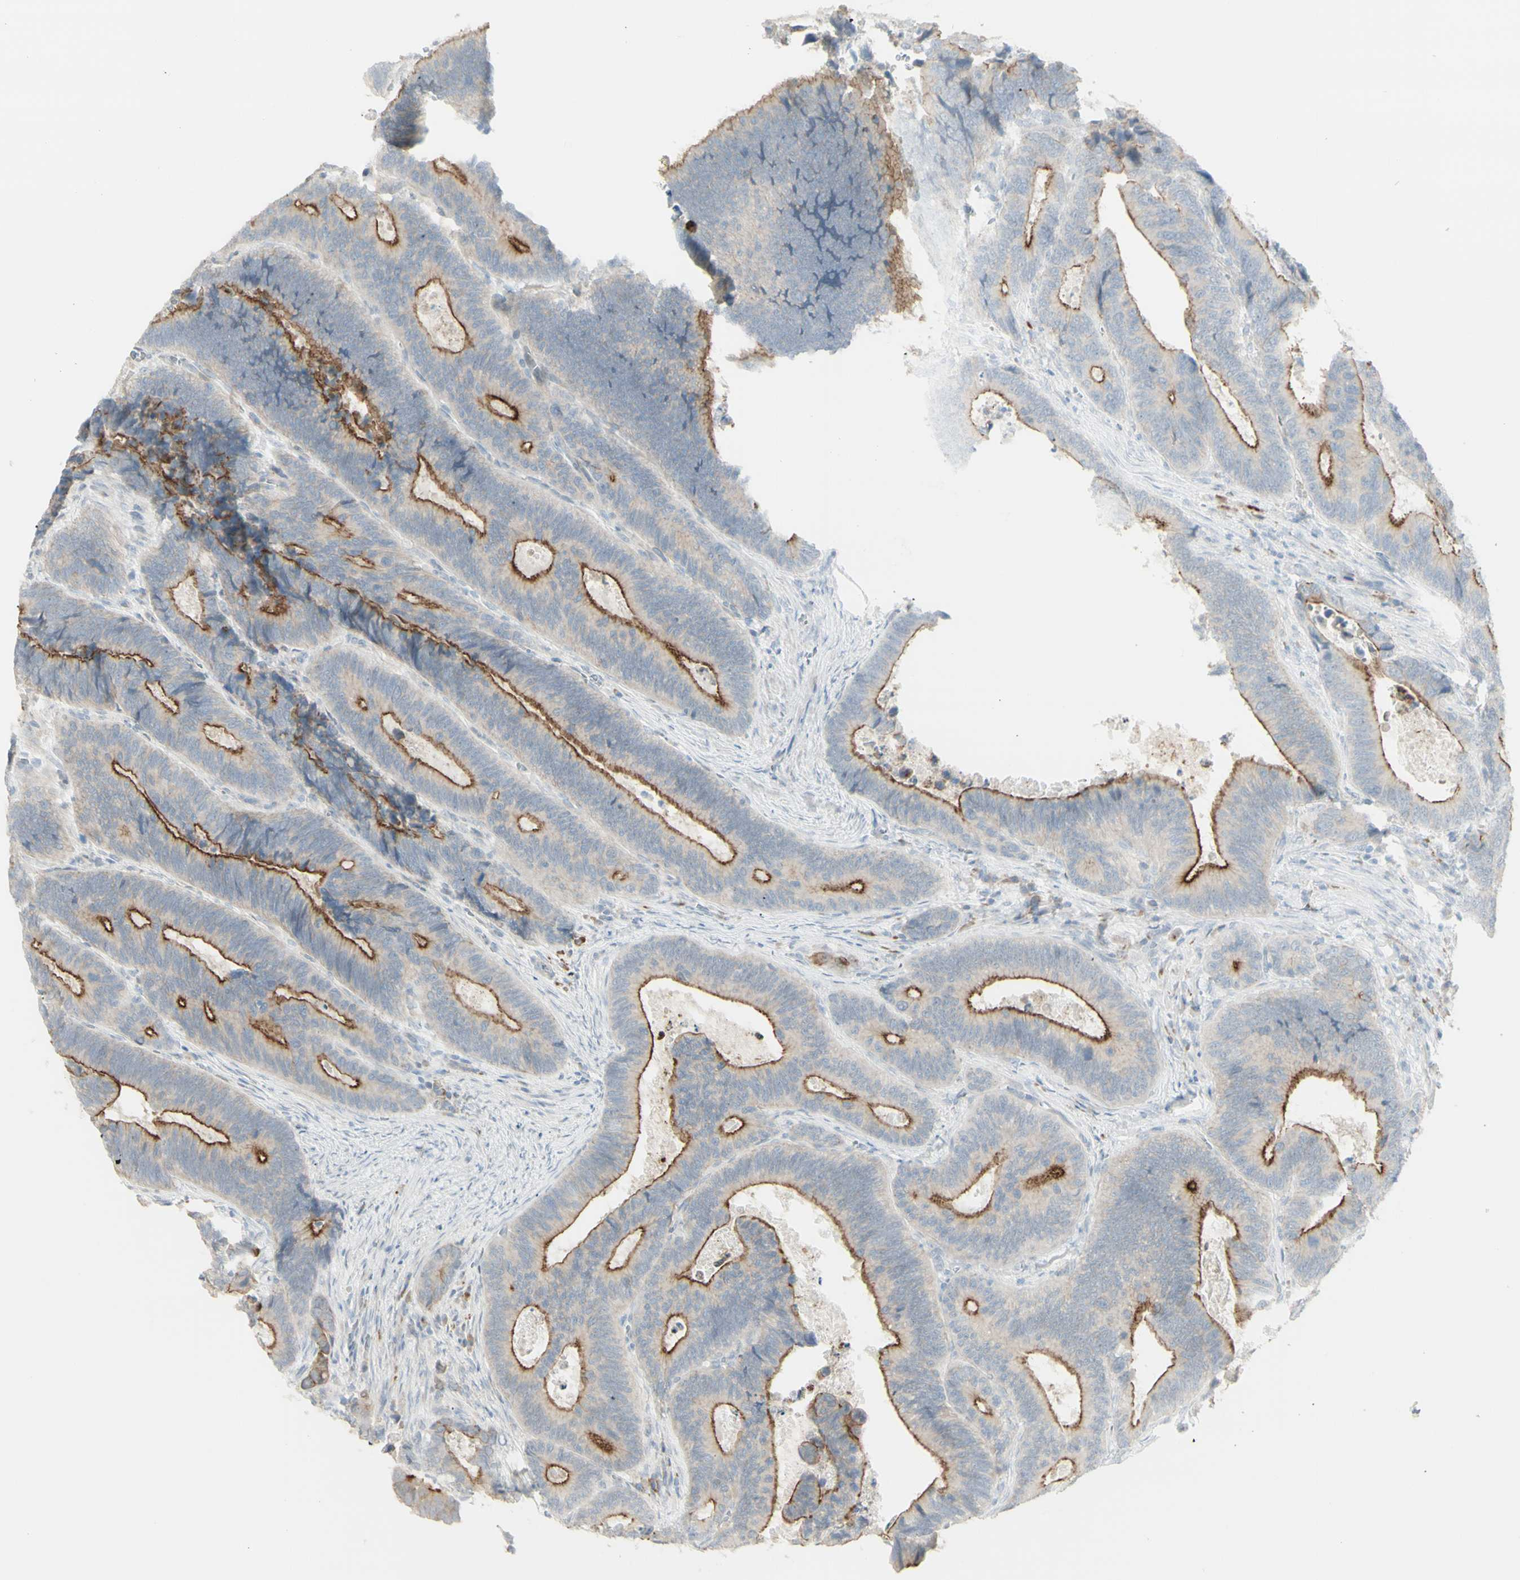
{"staining": {"intensity": "moderate", "quantity": ">75%", "location": "cytoplasmic/membranous"}, "tissue": "colorectal cancer", "cell_type": "Tumor cells", "image_type": "cancer", "snomed": [{"axis": "morphology", "description": "Inflammation, NOS"}, {"axis": "morphology", "description": "Adenocarcinoma, NOS"}, {"axis": "topography", "description": "Colon"}], "caption": "Adenocarcinoma (colorectal) stained with DAB (3,3'-diaminobenzidine) immunohistochemistry (IHC) reveals medium levels of moderate cytoplasmic/membranous positivity in about >75% of tumor cells. The staining was performed using DAB, with brown indicating positive protein expression. Nuclei are stained blue with hematoxylin.", "gene": "NDST4", "patient": {"sex": "male", "age": 72}}